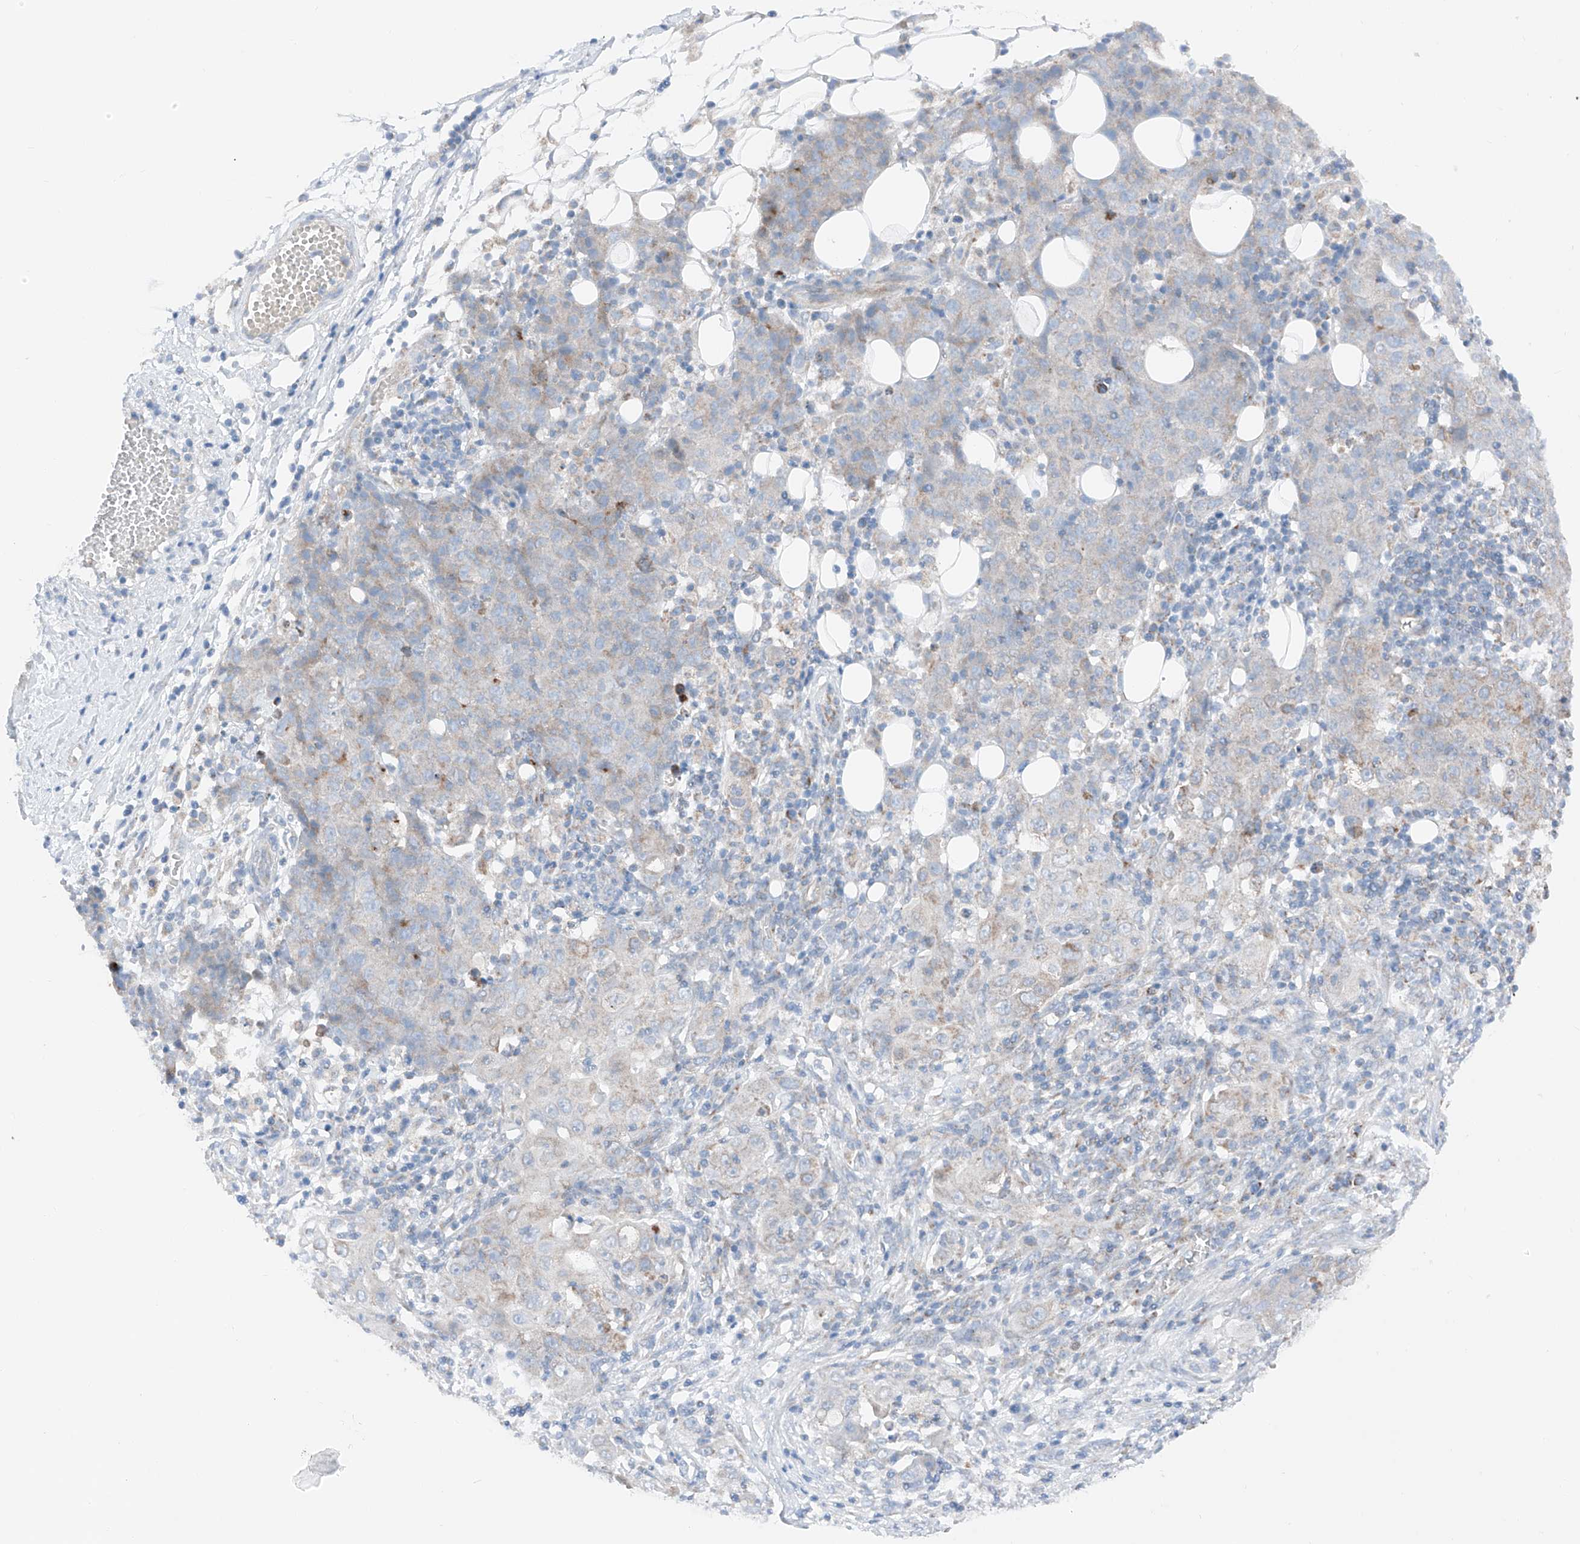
{"staining": {"intensity": "weak", "quantity": "<25%", "location": "cytoplasmic/membranous"}, "tissue": "ovarian cancer", "cell_type": "Tumor cells", "image_type": "cancer", "snomed": [{"axis": "morphology", "description": "Carcinoma, endometroid"}, {"axis": "topography", "description": "Ovary"}], "caption": "The photomicrograph displays no significant positivity in tumor cells of endometroid carcinoma (ovarian).", "gene": "MRAP", "patient": {"sex": "female", "age": 42}}